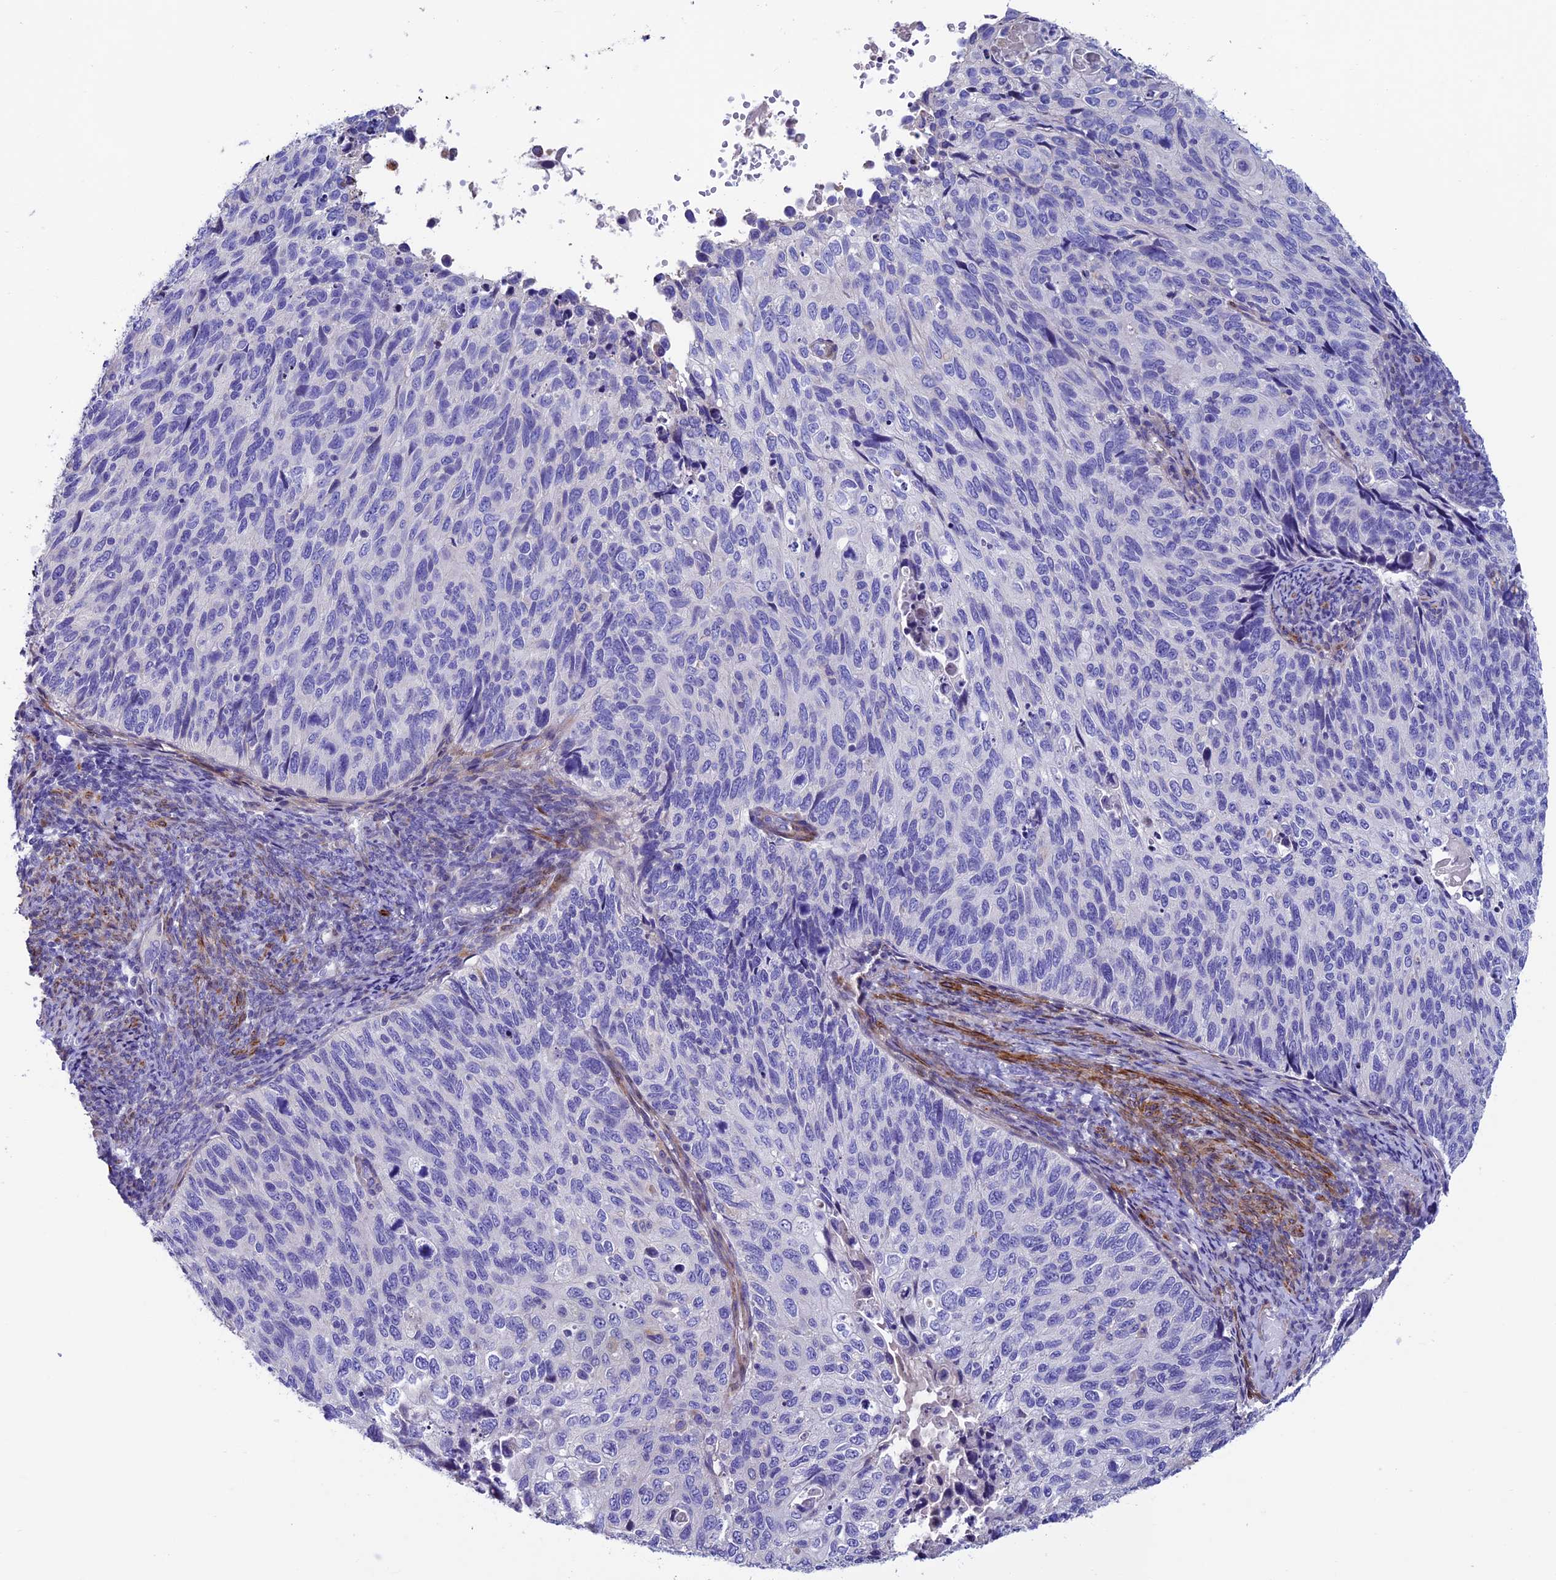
{"staining": {"intensity": "negative", "quantity": "none", "location": "none"}, "tissue": "cervical cancer", "cell_type": "Tumor cells", "image_type": "cancer", "snomed": [{"axis": "morphology", "description": "Squamous cell carcinoma, NOS"}, {"axis": "topography", "description": "Cervix"}], "caption": "A high-resolution image shows IHC staining of cervical cancer, which demonstrates no significant expression in tumor cells. (DAB IHC visualized using brightfield microscopy, high magnification).", "gene": "FAM178B", "patient": {"sex": "female", "age": 70}}